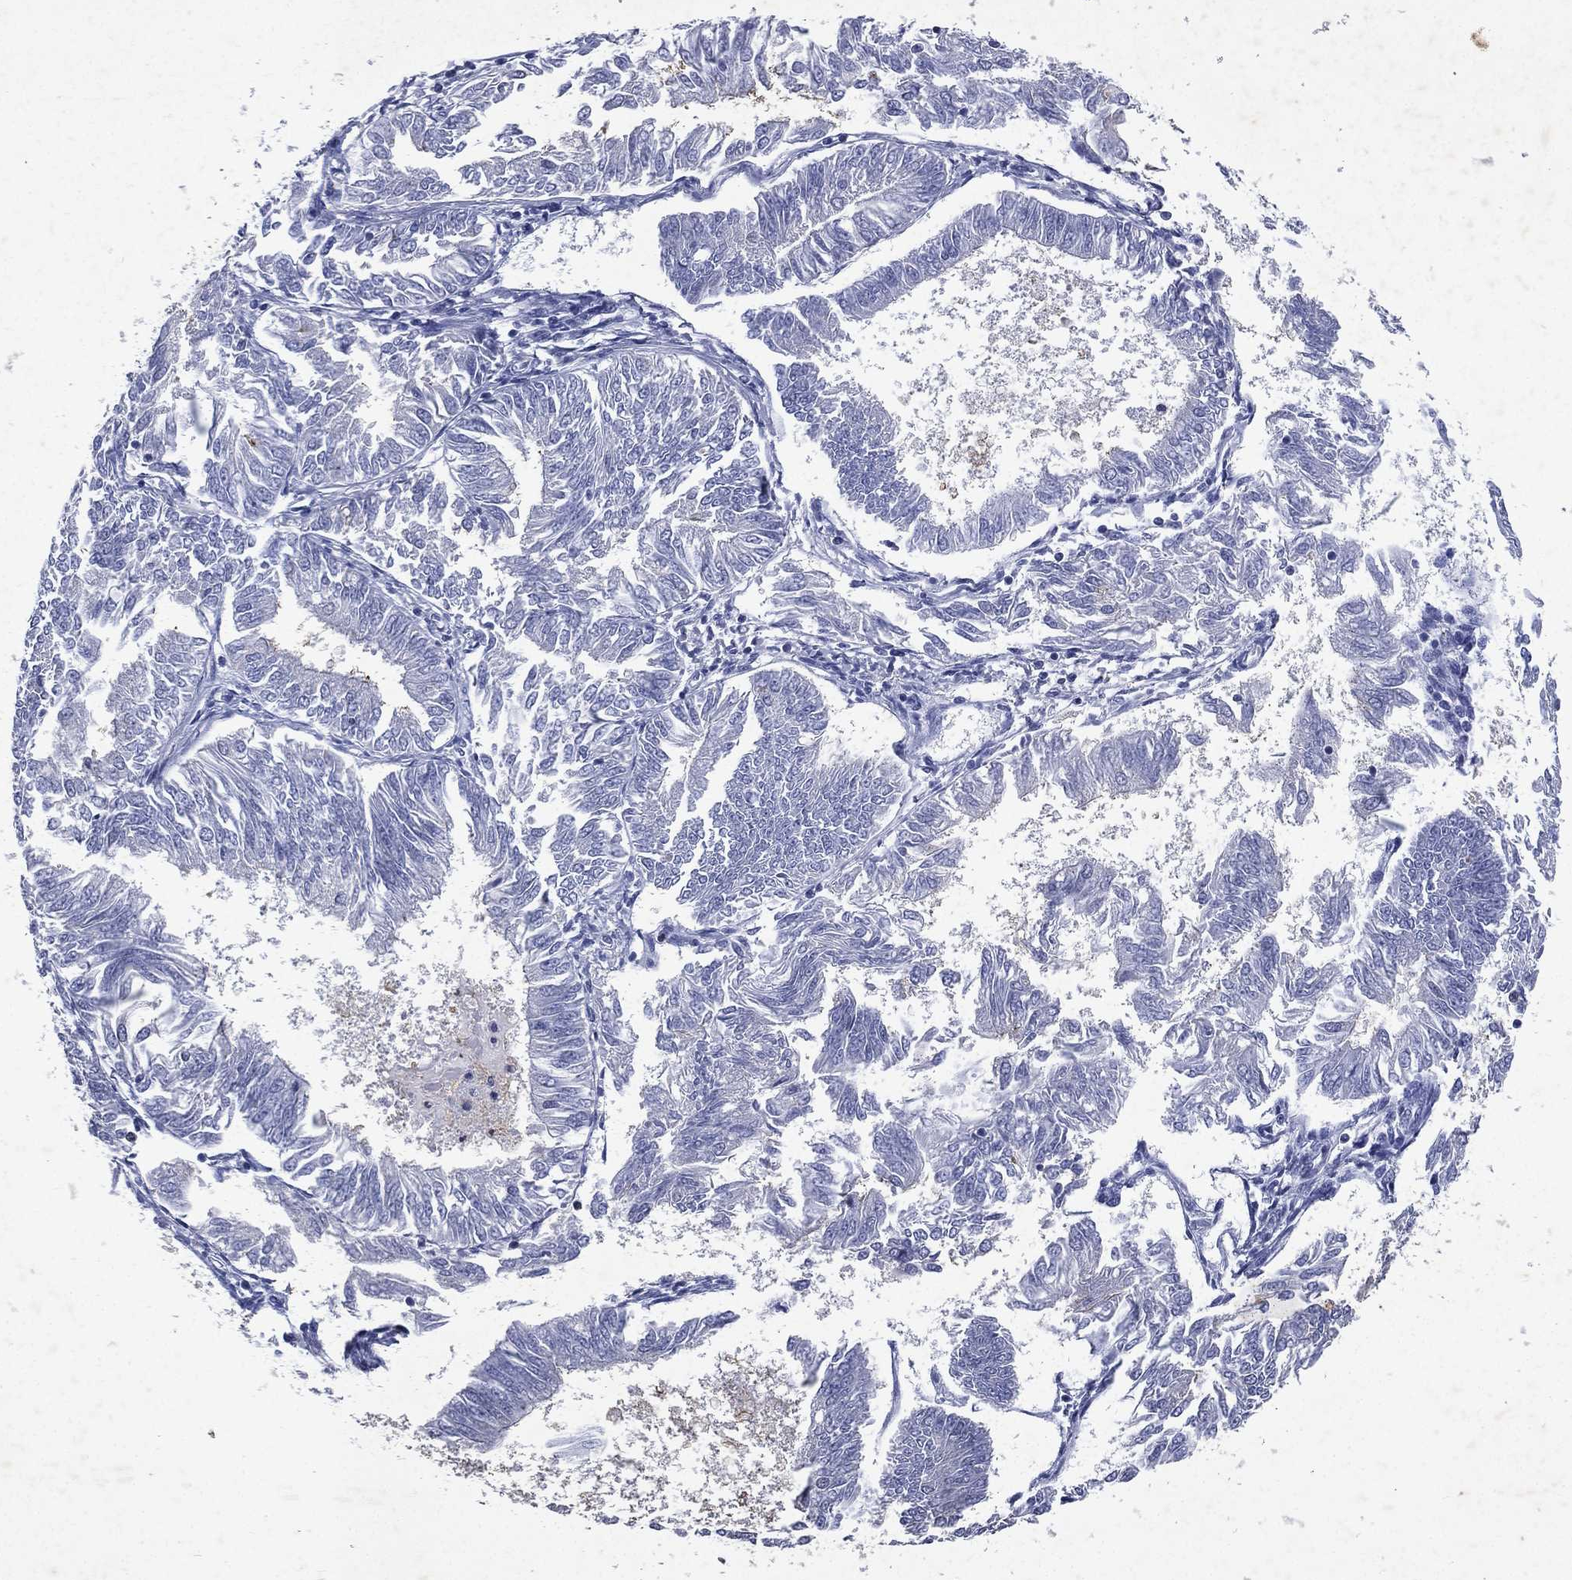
{"staining": {"intensity": "negative", "quantity": "none", "location": "none"}, "tissue": "endometrial cancer", "cell_type": "Tumor cells", "image_type": "cancer", "snomed": [{"axis": "morphology", "description": "Adenocarcinoma, NOS"}, {"axis": "topography", "description": "Endometrium"}], "caption": "IHC photomicrograph of neoplastic tissue: endometrial cancer stained with DAB (3,3'-diaminobenzidine) displays no significant protein positivity in tumor cells.", "gene": "SLC34A2", "patient": {"sex": "female", "age": 58}}